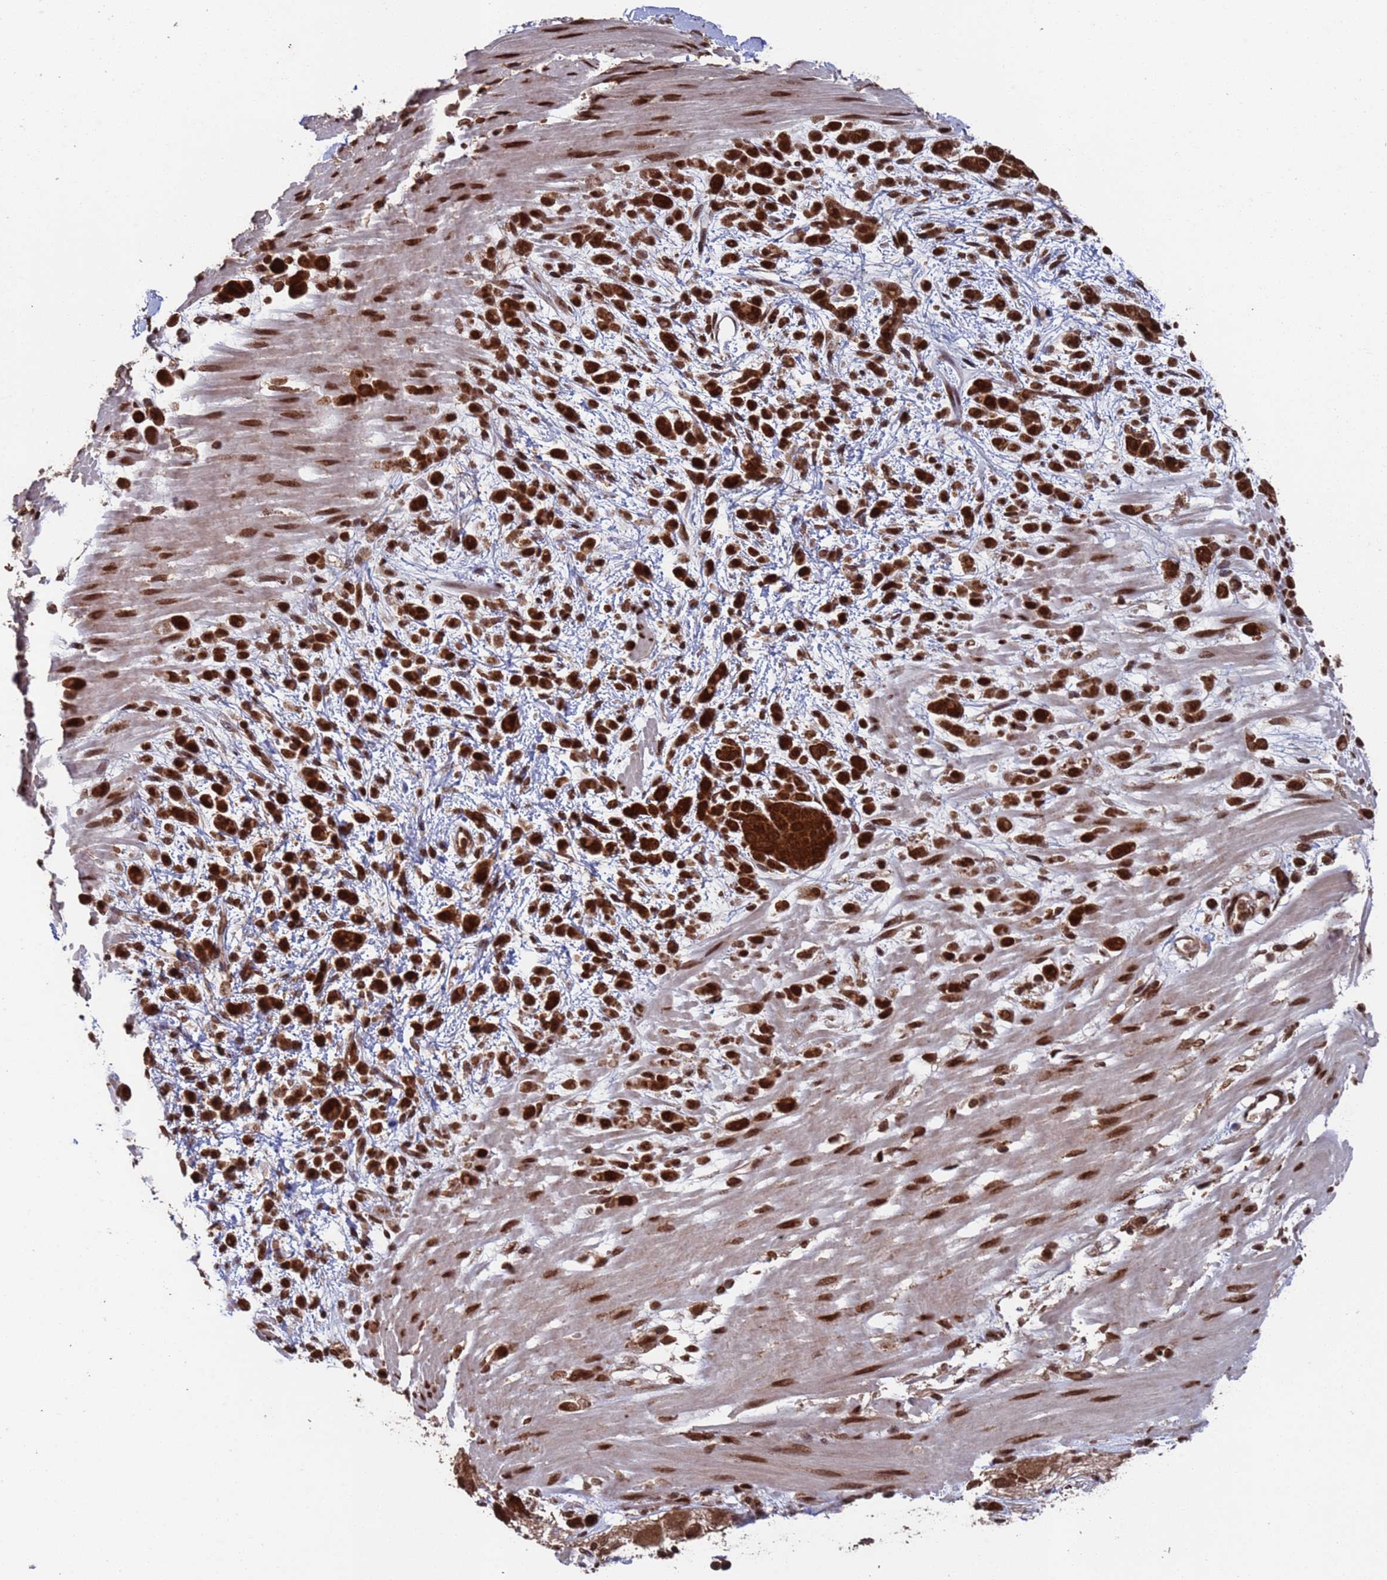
{"staining": {"intensity": "strong", "quantity": ">75%", "location": "cytoplasmic/membranous,nuclear"}, "tissue": "pancreatic cancer", "cell_type": "Tumor cells", "image_type": "cancer", "snomed": [{"axis": "morphology", "description": "Normal tissue, NOS"}, {"axis": "morphology", "description": "Adenocarcinoma, NOS"}, {"axis": "topography", "description": "Pancreas"}], "caption": "Pancreatic adenocarcinoma tissue exhibits strong cytoplasmic/membranous and nuclear staining in approximately >75% of tumor cells", "gene": "FUBP3", "patient": {"sex": "female", "age": 64}}